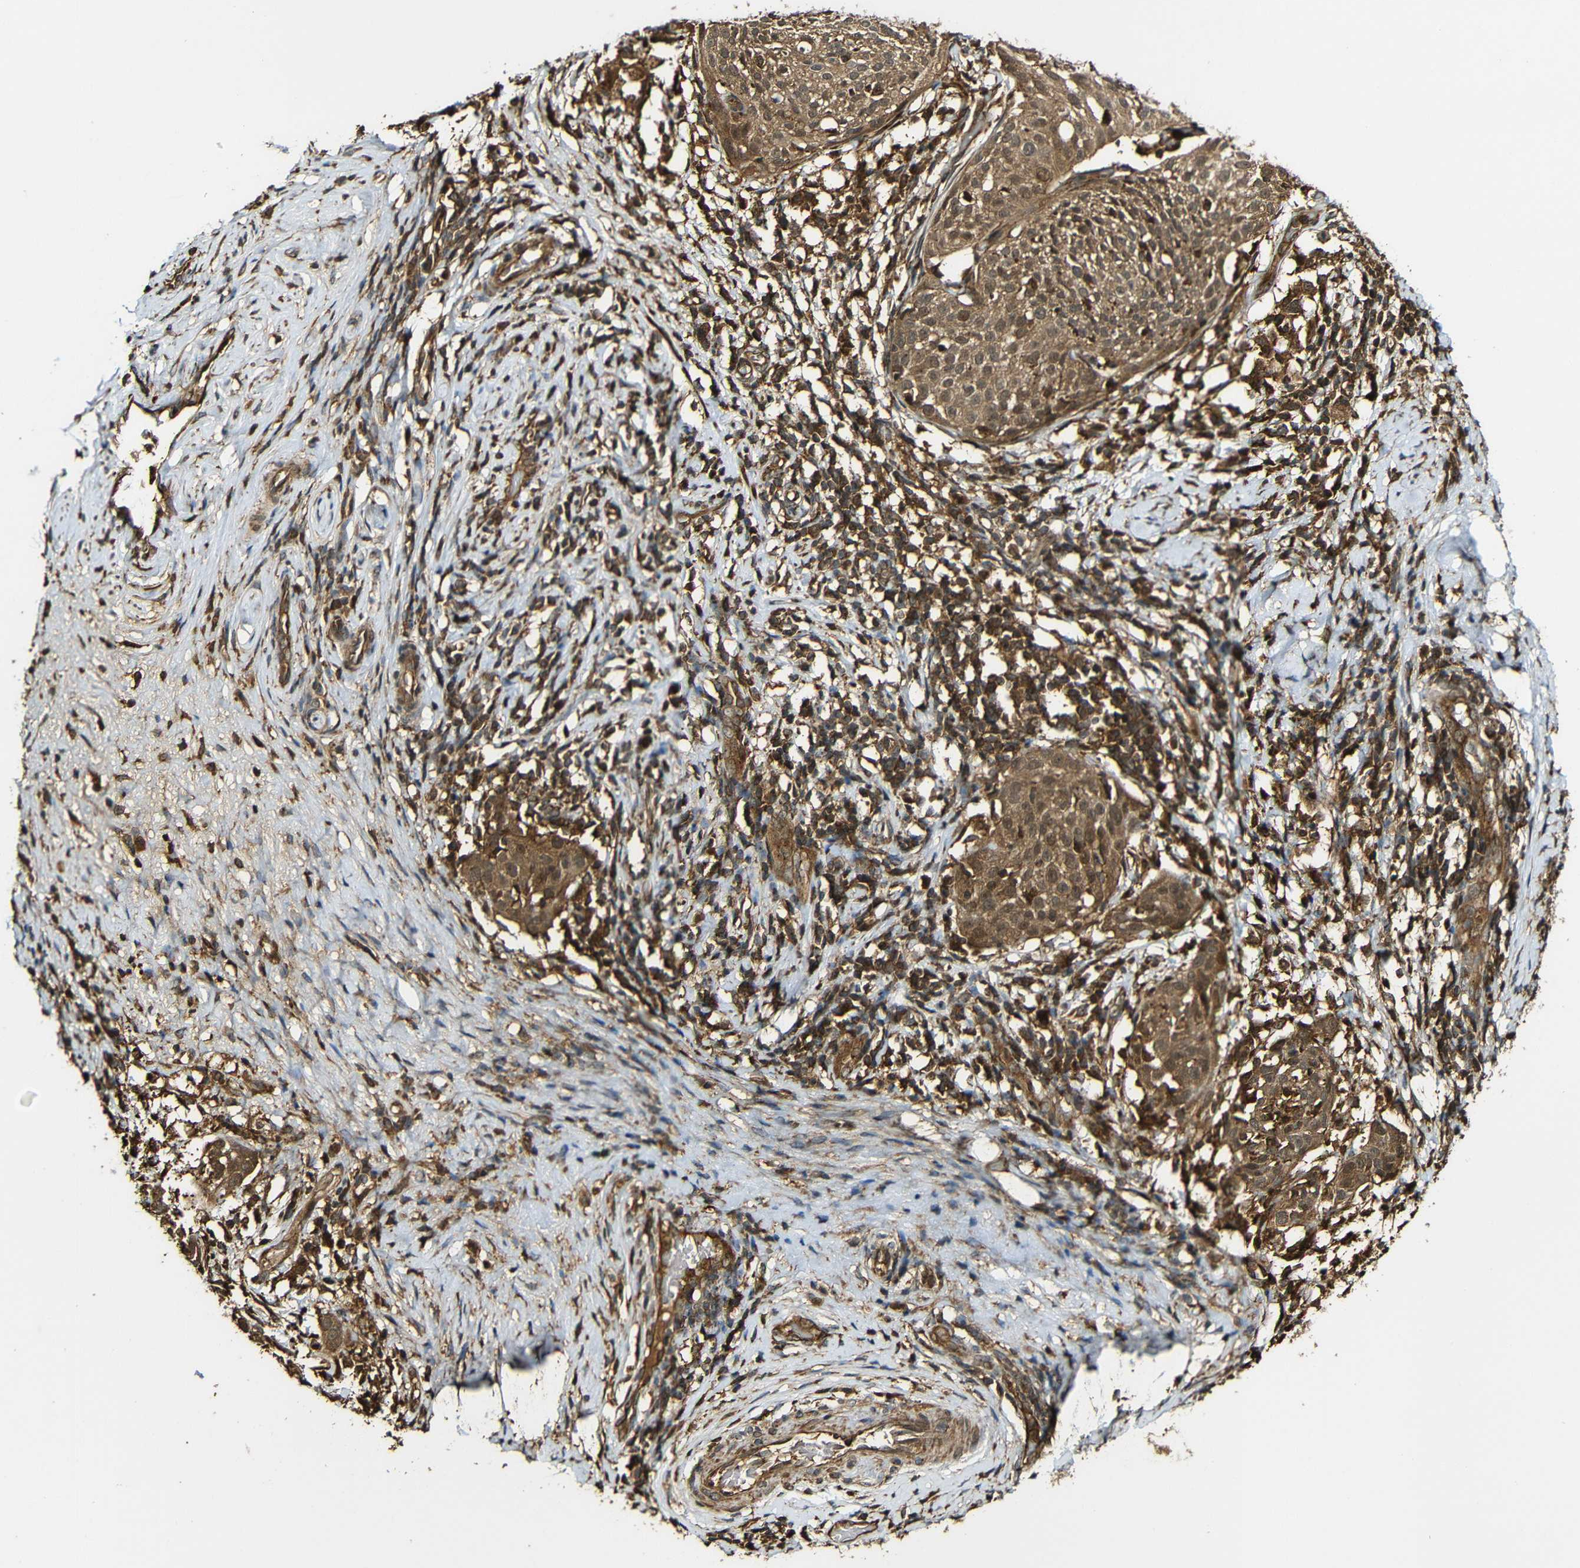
{"staining": {"intensity": "moderate", "quantity": ">75%", "location": "cytoplasmic/membranous"}, "tissue": "cervical cancer", "cell_type": "Tumor cells", "image_type": "cancer", "snomed": [{"axis": "morphology", "description": "Squamous cell carcinoma, NOS"}, {"axis": "topography", "description": "Cervix"}], "caption": "Protein expression analysis of cervical squamous cell carcinoma demonstrates moderate cytoplasmic/membranous expression in about >75% of tumor cells.", "gene": "CASP8", "patient": {"sex": "female", "age": 51}}